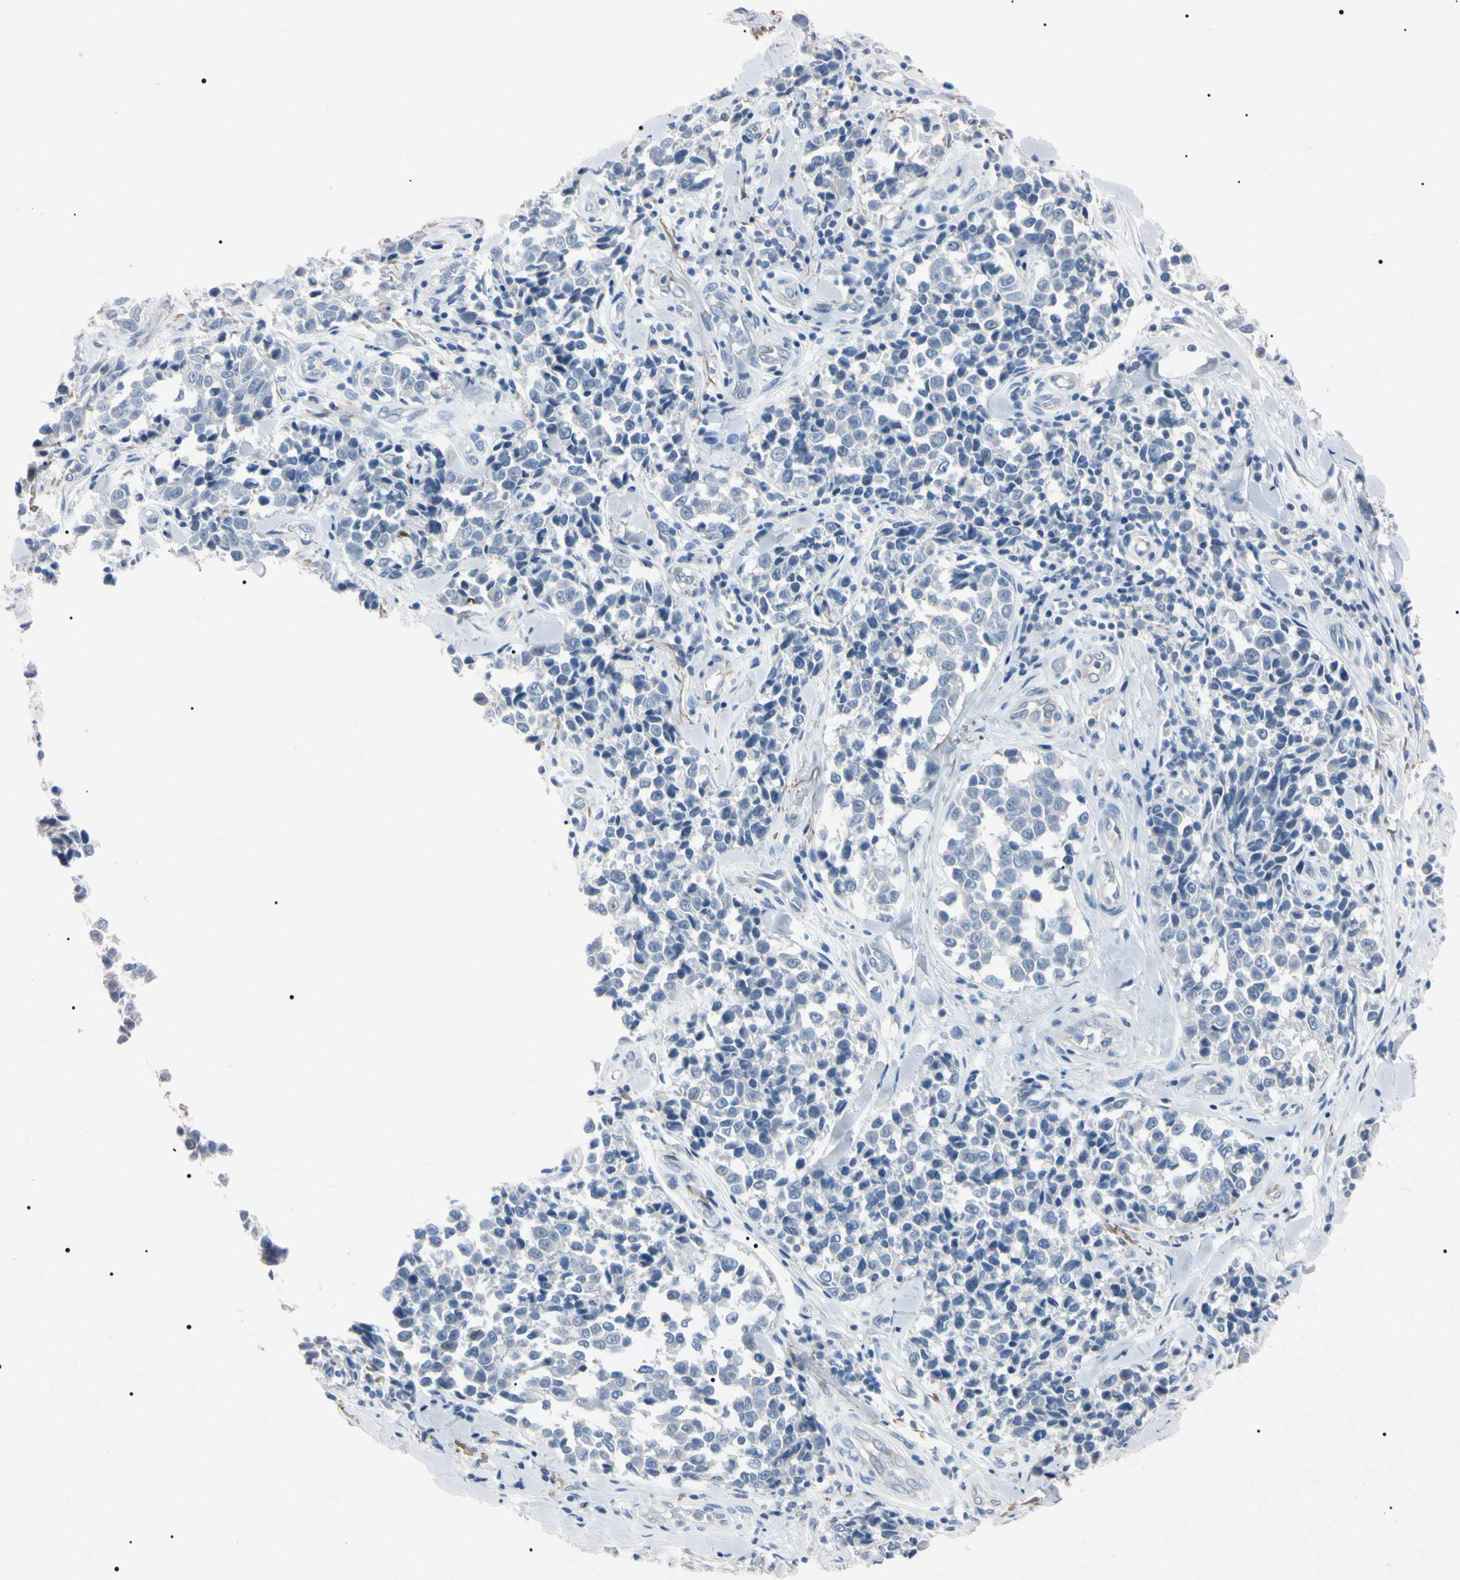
{"staining": {"intensity": "negative", "quantity": "none", "location": "none"}, "tissue": "melanoma", "cell_type": "Tumor cells", "image_type": "cancer", "snomed": [{"axis": "morphology", "description": "Malignant melanoma, NOS"}, {"axis": "topography", "description": "Skin"}], "caption": "The photomicrograph exhibits no staining of tumor cells in melanoma. (Brightfield microscopy of DAB (3,3'-diaminobenzidine) IHC at high magnification).", "gene": "ELN", "patient": {"sex": "female", "age": 64}}